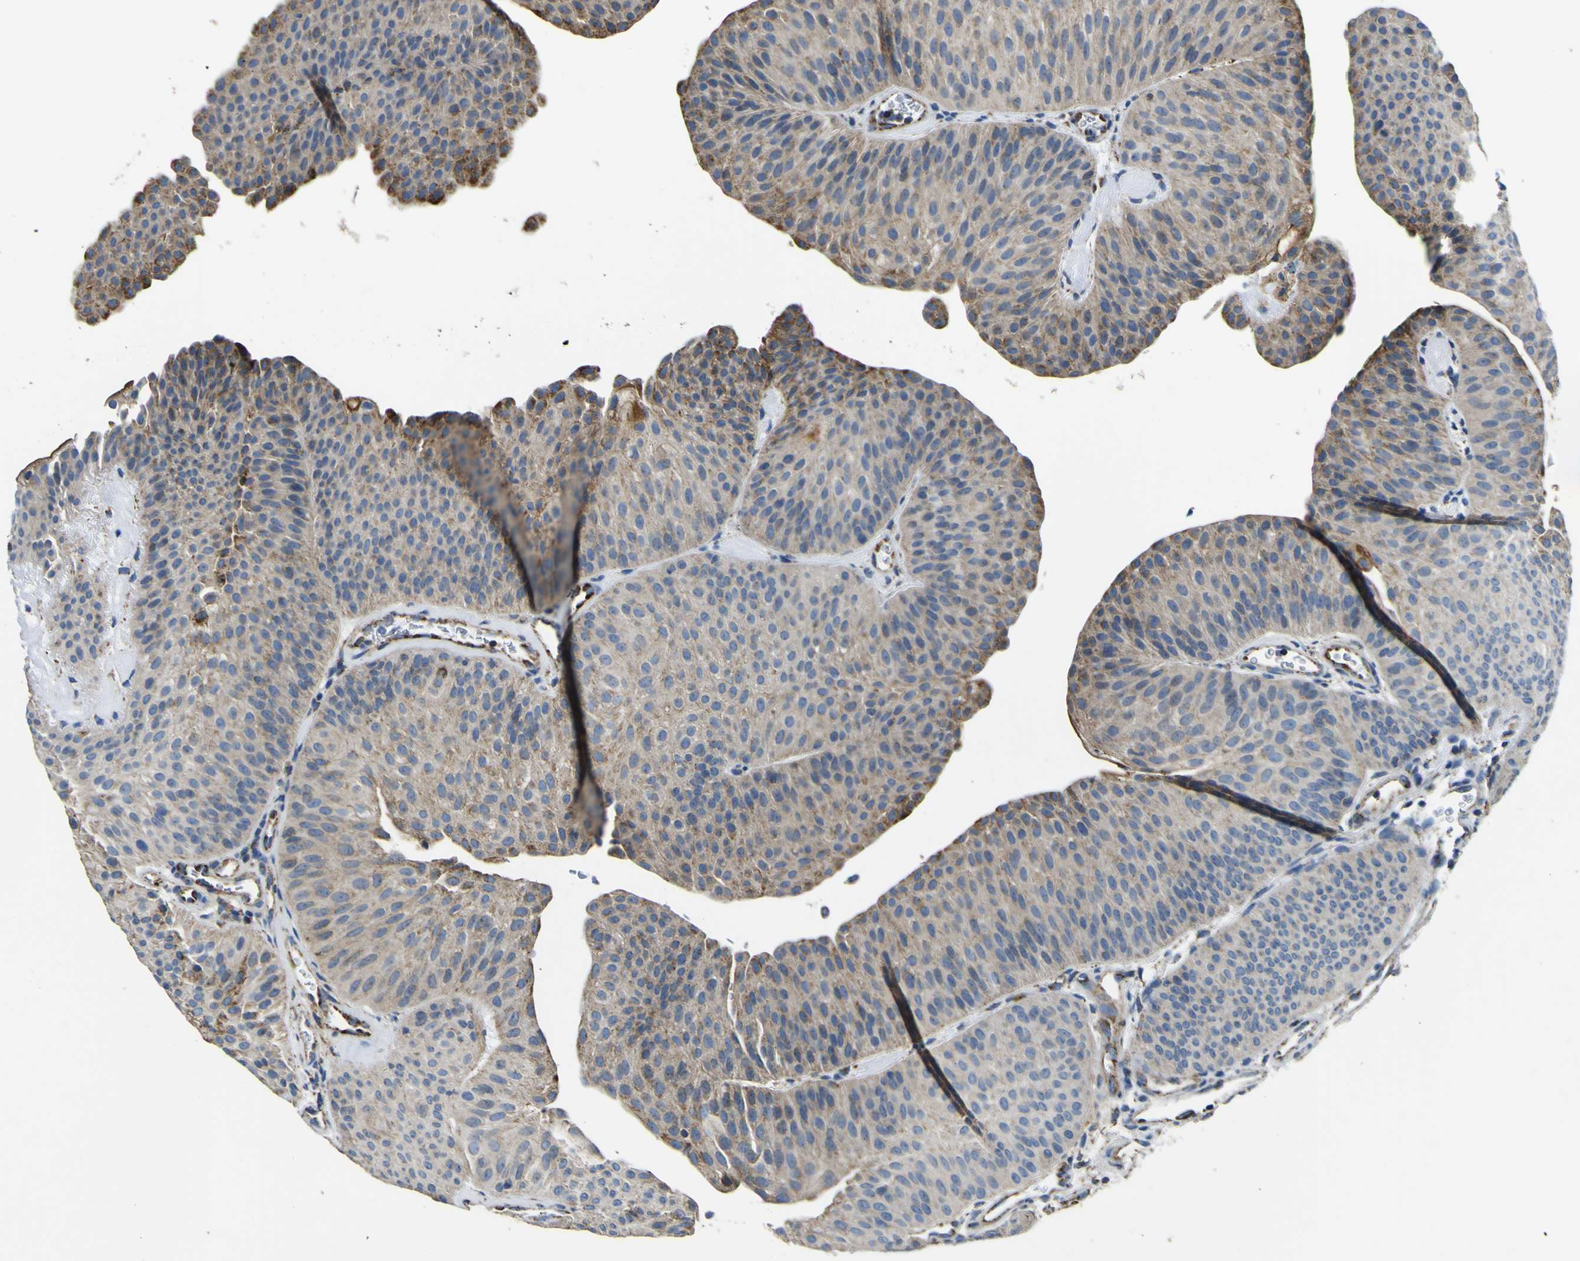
{"staining": {"intensity": "moderate", "quantity": "<25%", "location": "cytoplasmic/membranous"}, "tissue": "urothelial cancer", "cell_type": "Tumor cells", "image_type": "cancer", "snomed": [{"axis": "morphology", "description": "Urothelial carcinoma, Low grade"}, {"axis": "topography", "description": "Urinary bladder"}], "caption": "Urothelial carcinoma (low-grade) stained with immunohistochemistry (IHC) shows moderate cytoplasmic/membranous staining in approximately <25% of tumor cells.", "gene": "ALDH18A1", "patient": {"sex": "female", "age": 60}}